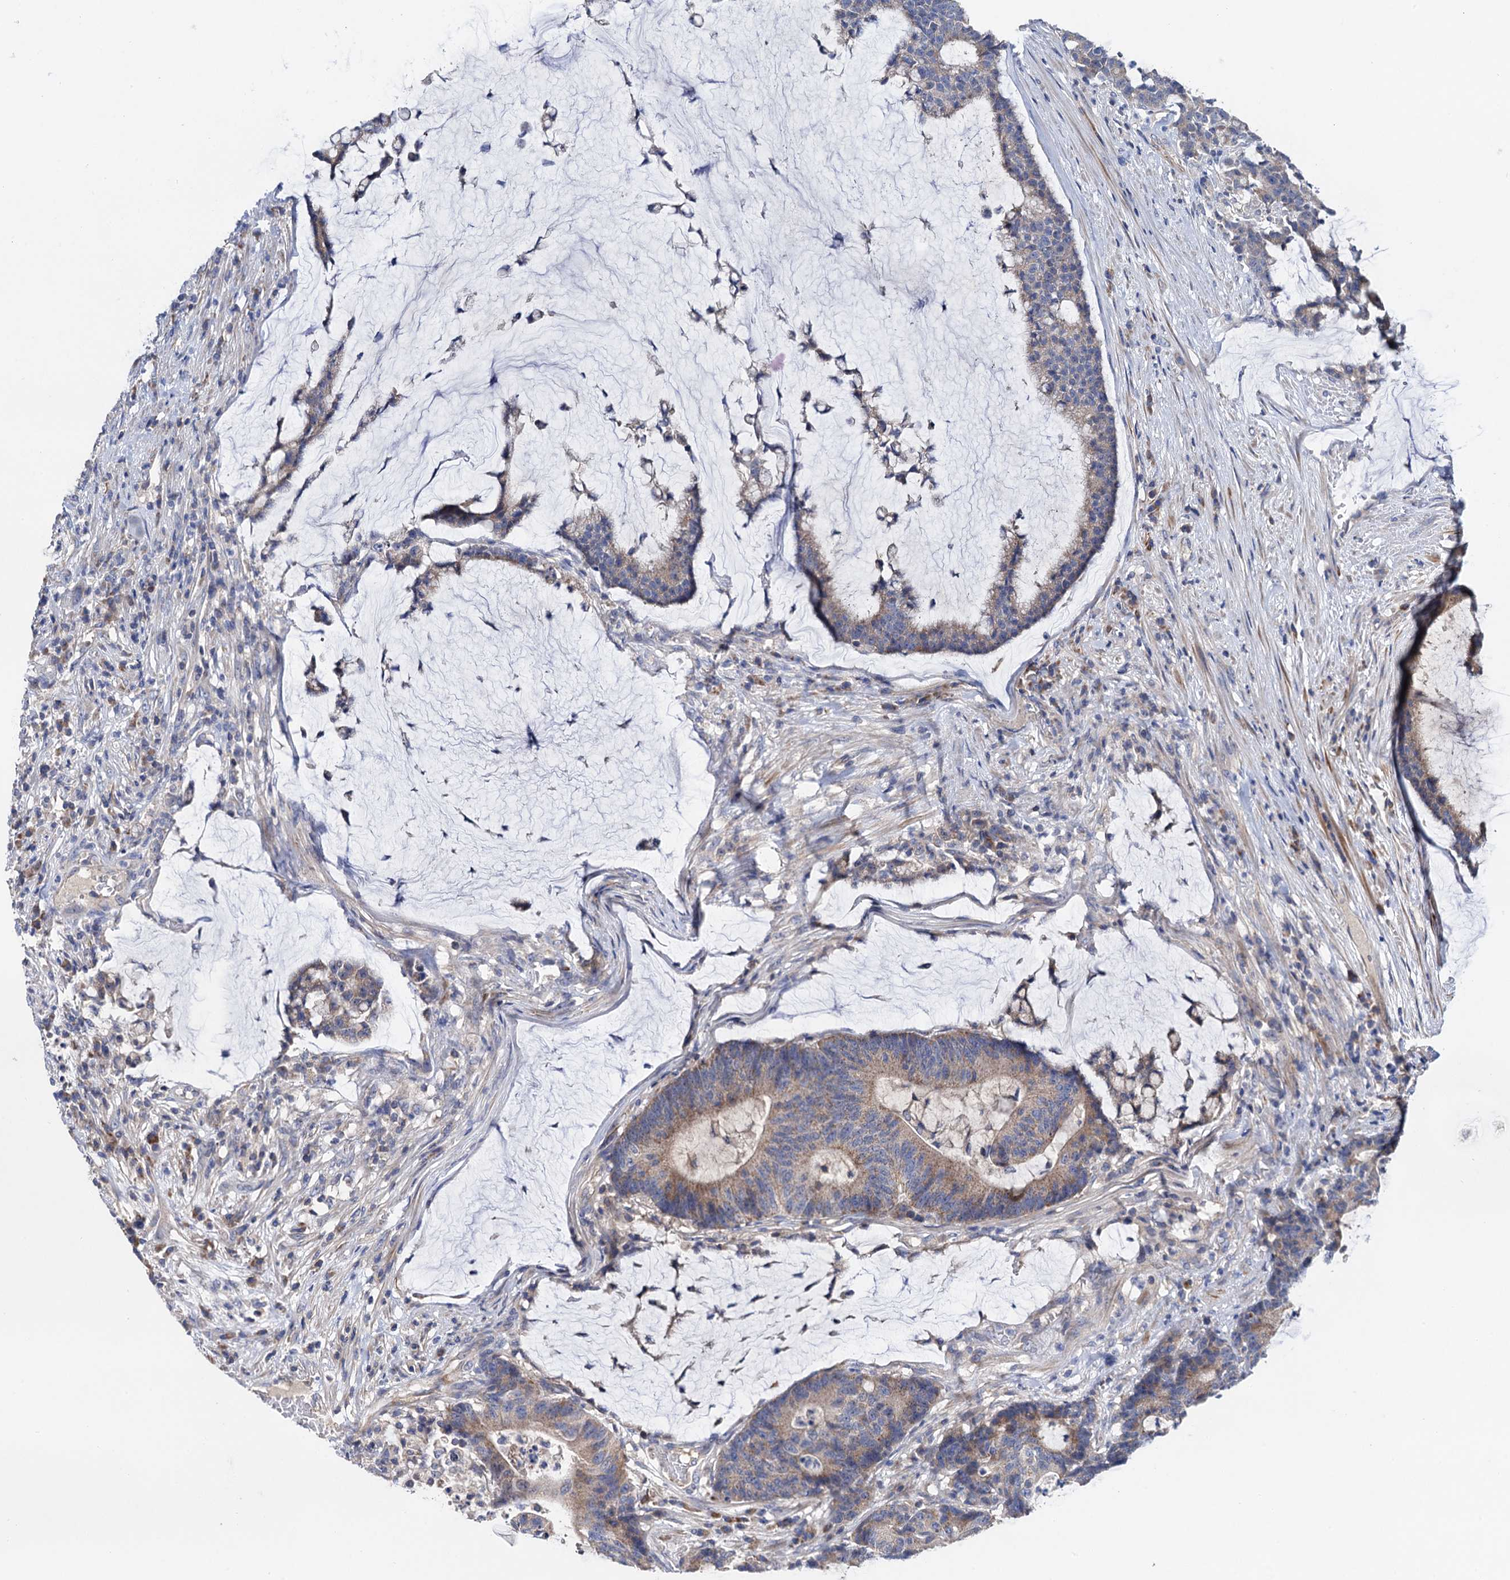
{"staining": {"intensity": "weak", "quantity": "25%-75%", "location": "cytoplasmic/membranous"}, "tissue": "colorectal cancer", "cell_type": "Tumor cells", "image_type": "cancer", "snomed": [{"axis": "morphology", "description": "Adenocarcinoma, NOS"}, {"axis": "topography", "description": "Colon"}], "caption": "Tumor cells exhibit weak cytoplasmic/membranous staining in about 25%-75% of cells in colorectal cancer (adenocarcinoma). Using DAB (3,3'-diaminobenzidine) (brown) and hematoxylin (blue) stains, captured at high magnification using brightfield microscopy.", "gene": "MRPL48", "patient": {"sex": "female", "age": 84}}